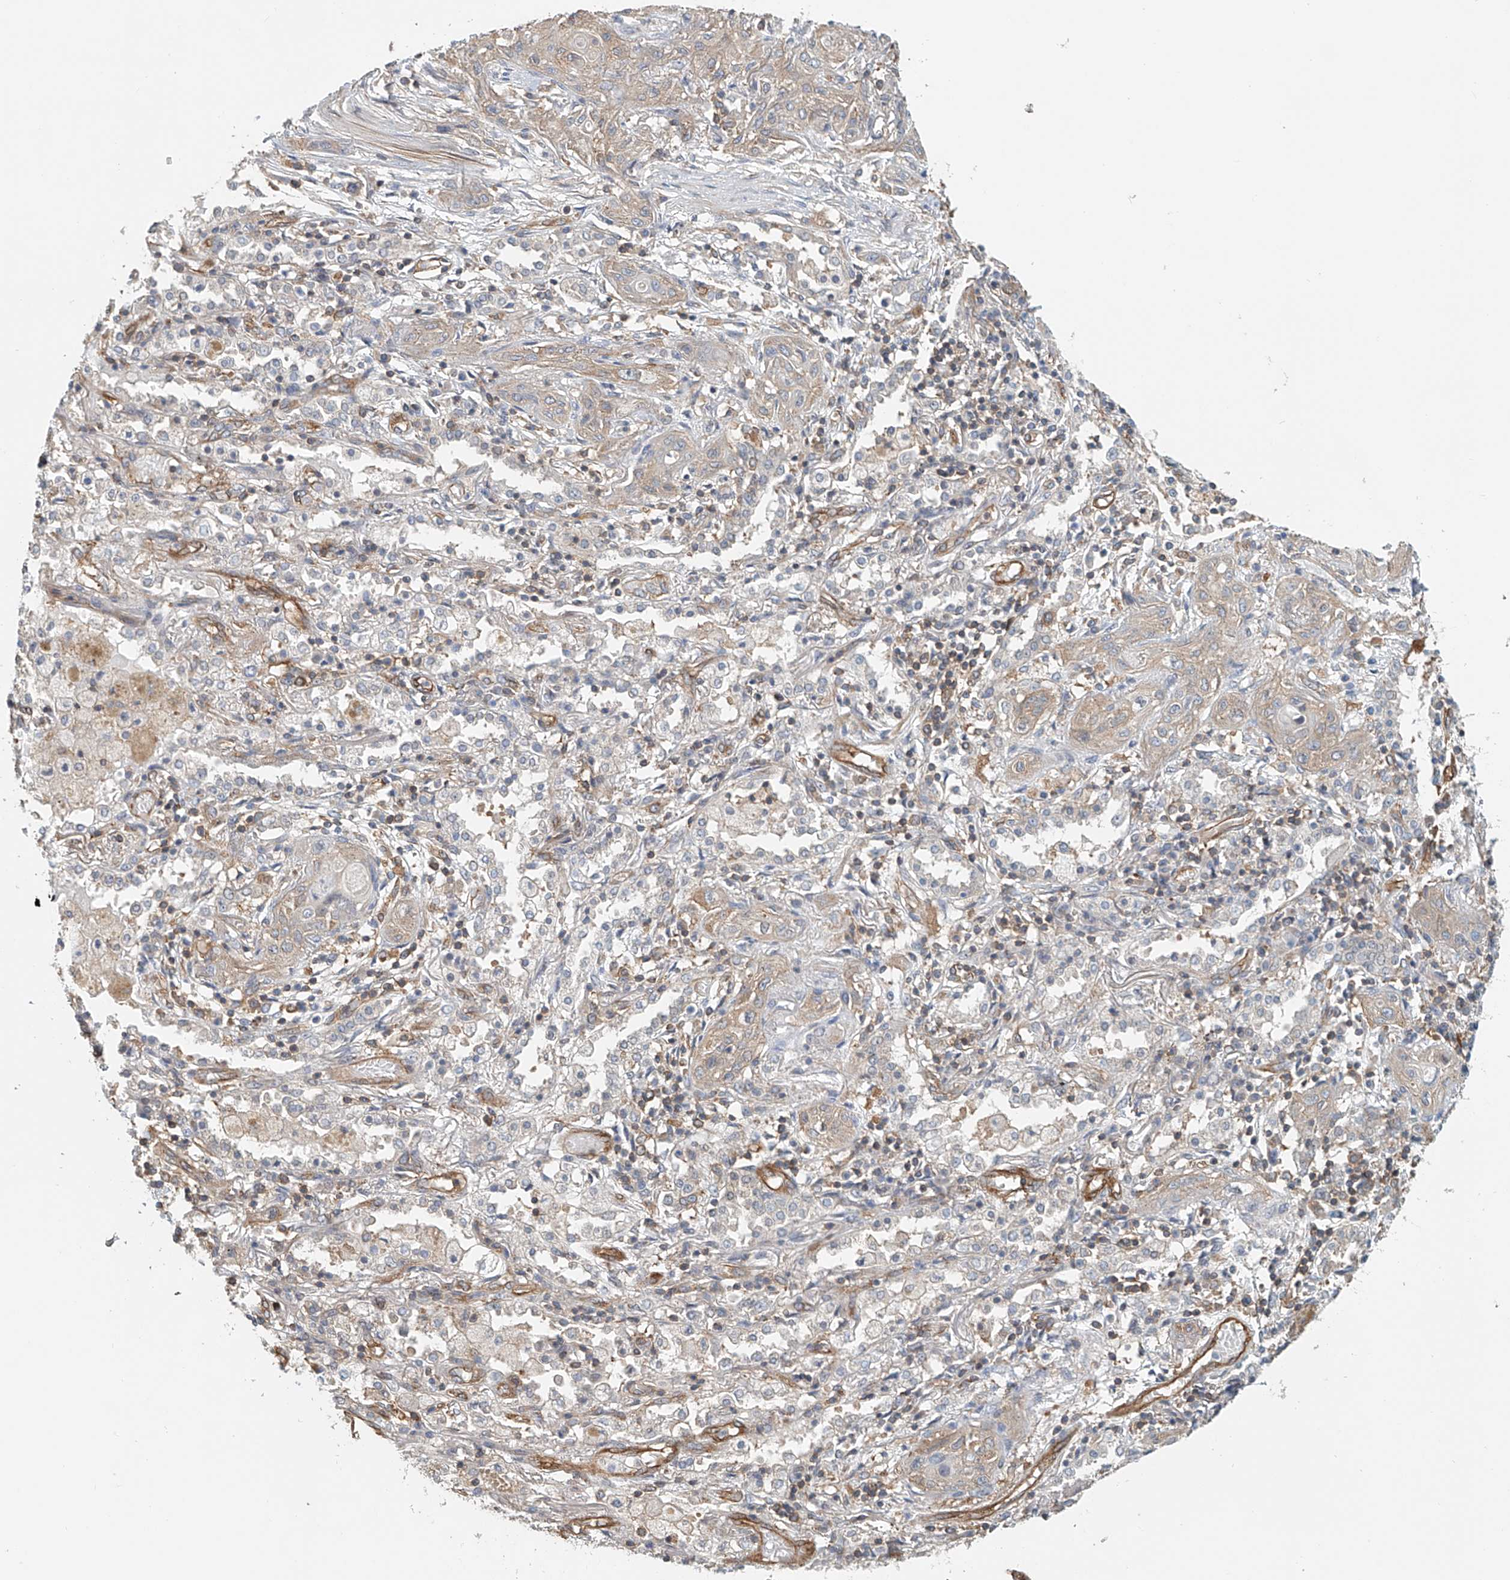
{"staining": {"intensity": "weak", "quantity": "<25%", "location": "cytoplasmic/membranous"}, "tissue": "lung cancer", "cell_type": "Tumor cells", "image_type": "cancer", "snomed": [{"axis": "morphology", "description": "Squamous cell carcinoma, NOS"}, {"axis": "topography", "description": "Lung"}], "caption": "Immunohistochemical staining of lung cancer (squamous cell carcinoma) reveals no significant staining in tumor cells.", "gene": "FRYL", "patient": {"sex": "female", "age": 47}}